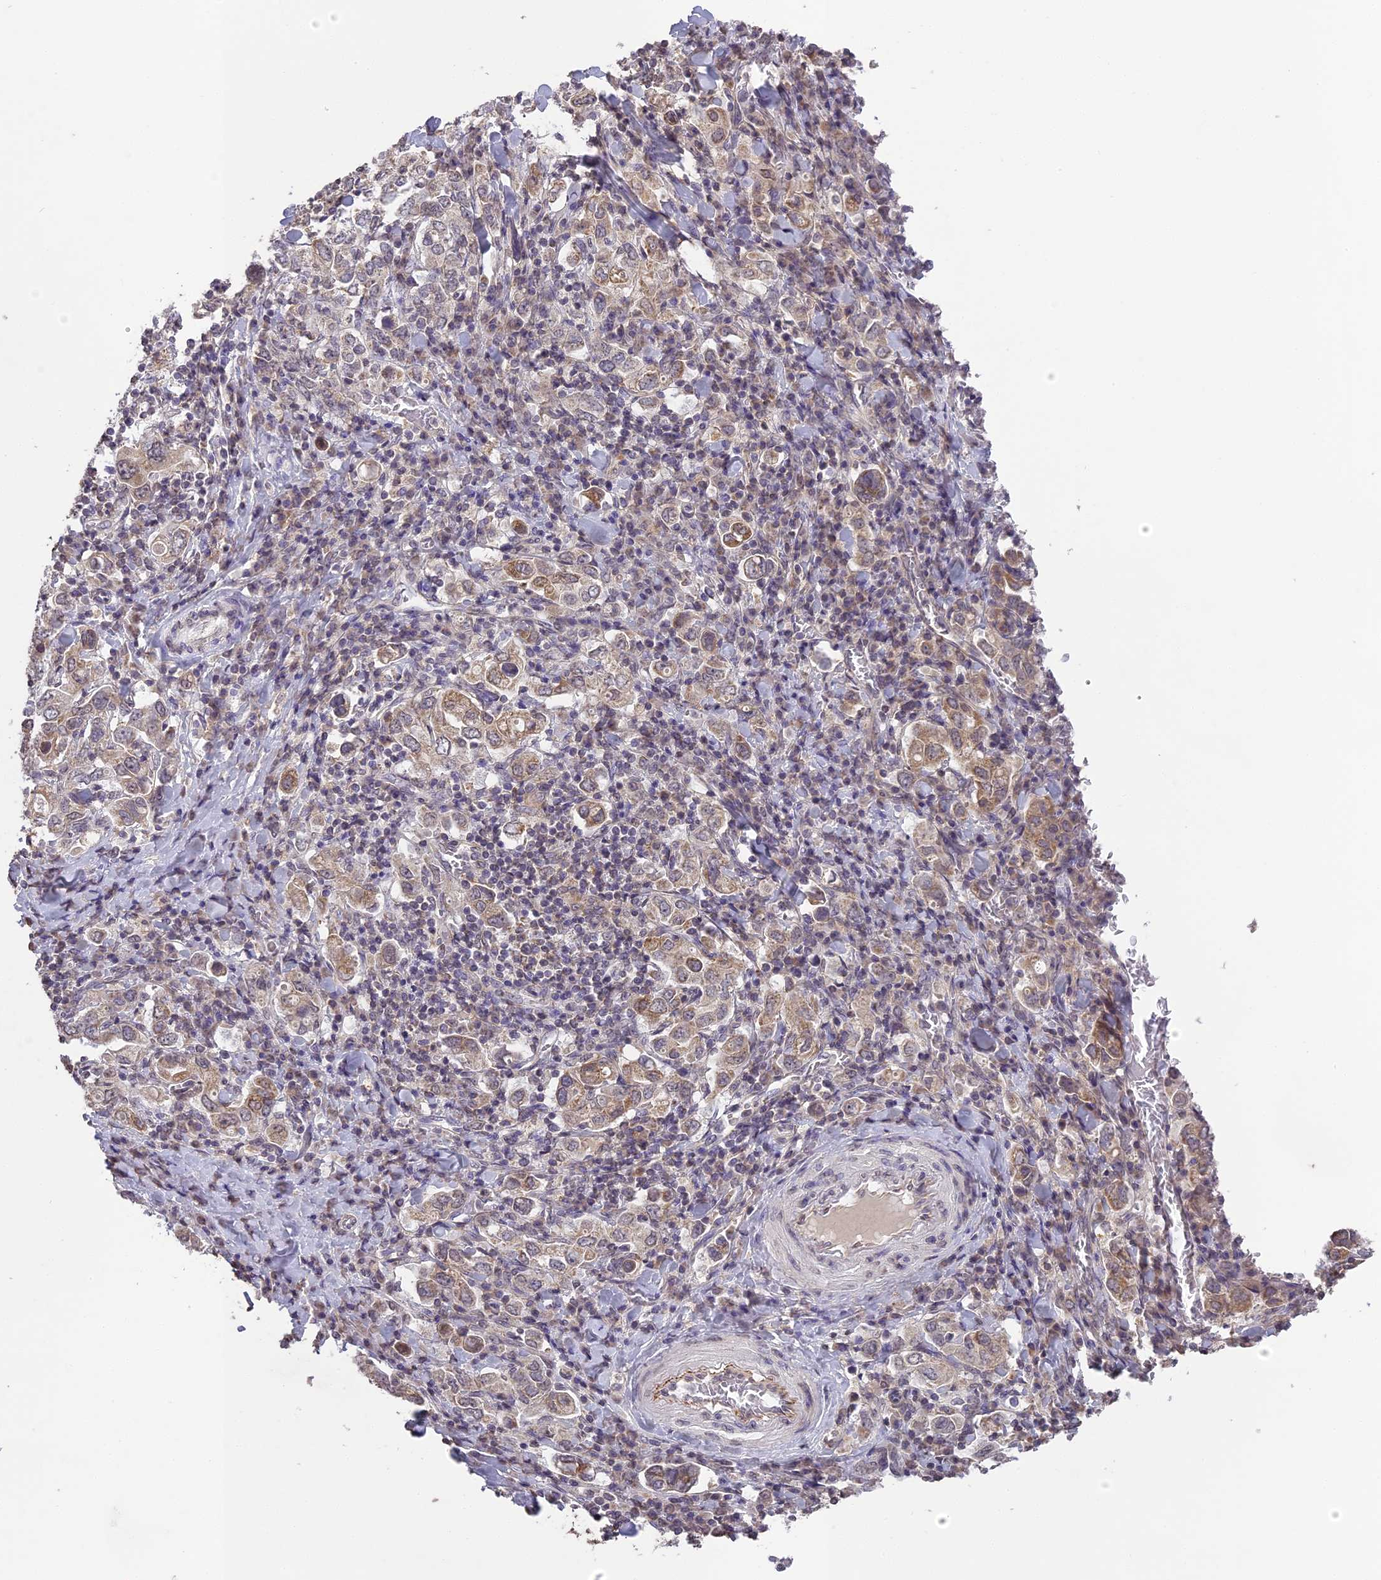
{"staining": {"intensity": "moderate", "quantity": ">75%", "location": "cytoplasmic/membranous"}, "tissue": "stomach cancer", "cell_type": "Tumor cells", "image_type": "cancer", "snomed": [{"axis": "morphology", "description": "Adenocarcinoma, NOS"}, {"axis": "topography", "description": "Stomach, upper"}], "caption": "Immunohistochemical staining of human stomach adenocarcinoma displays moderate cytoplasmic/membranous protein staining in about >75% of tumor cells. (DAB (3,3'-diaminobenzidine) = brown stain, brightfield microscopy at high magnification).", "gene": "ERG28", "patient": {"sex": "male", "age": 62}}